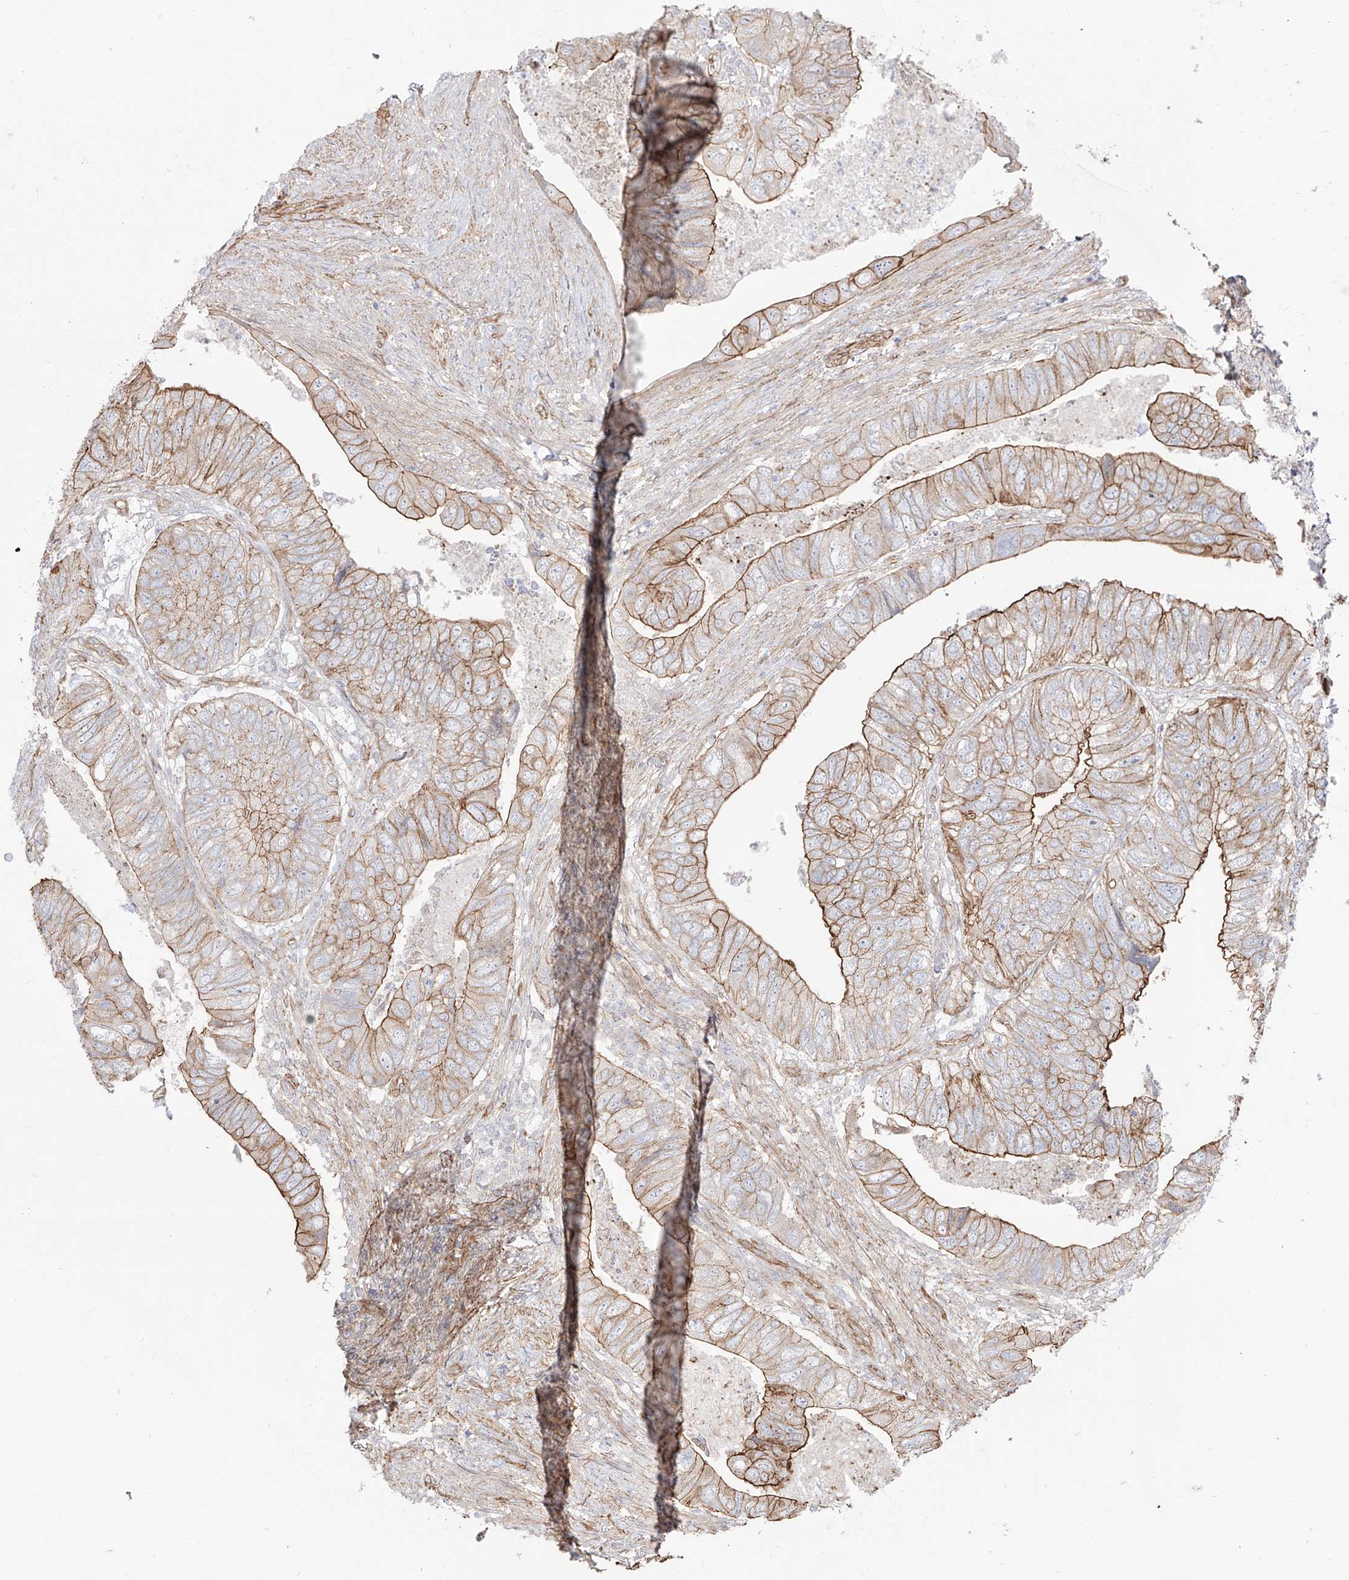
{"staining": {"intensity": "moderate", "quantity": ">75%", "location": "cytoplasmic/membranous"}, "tissue": "colorectal cancer", "cell_type": "Tumor cells", "image_type": "cancer", "snomed": [{"axis": "morphology", "description": "Adenocarcinoma, NOS"}, {"axis": "topography", "description": "Rectum"}], "caption": "Colorectal cancer tissue reveals moderate cytoplasmic/membranous expression in approximately >75% of tumor cells", "gene": "ZNF180", "patient": {"sex": "male", "age": 63}}